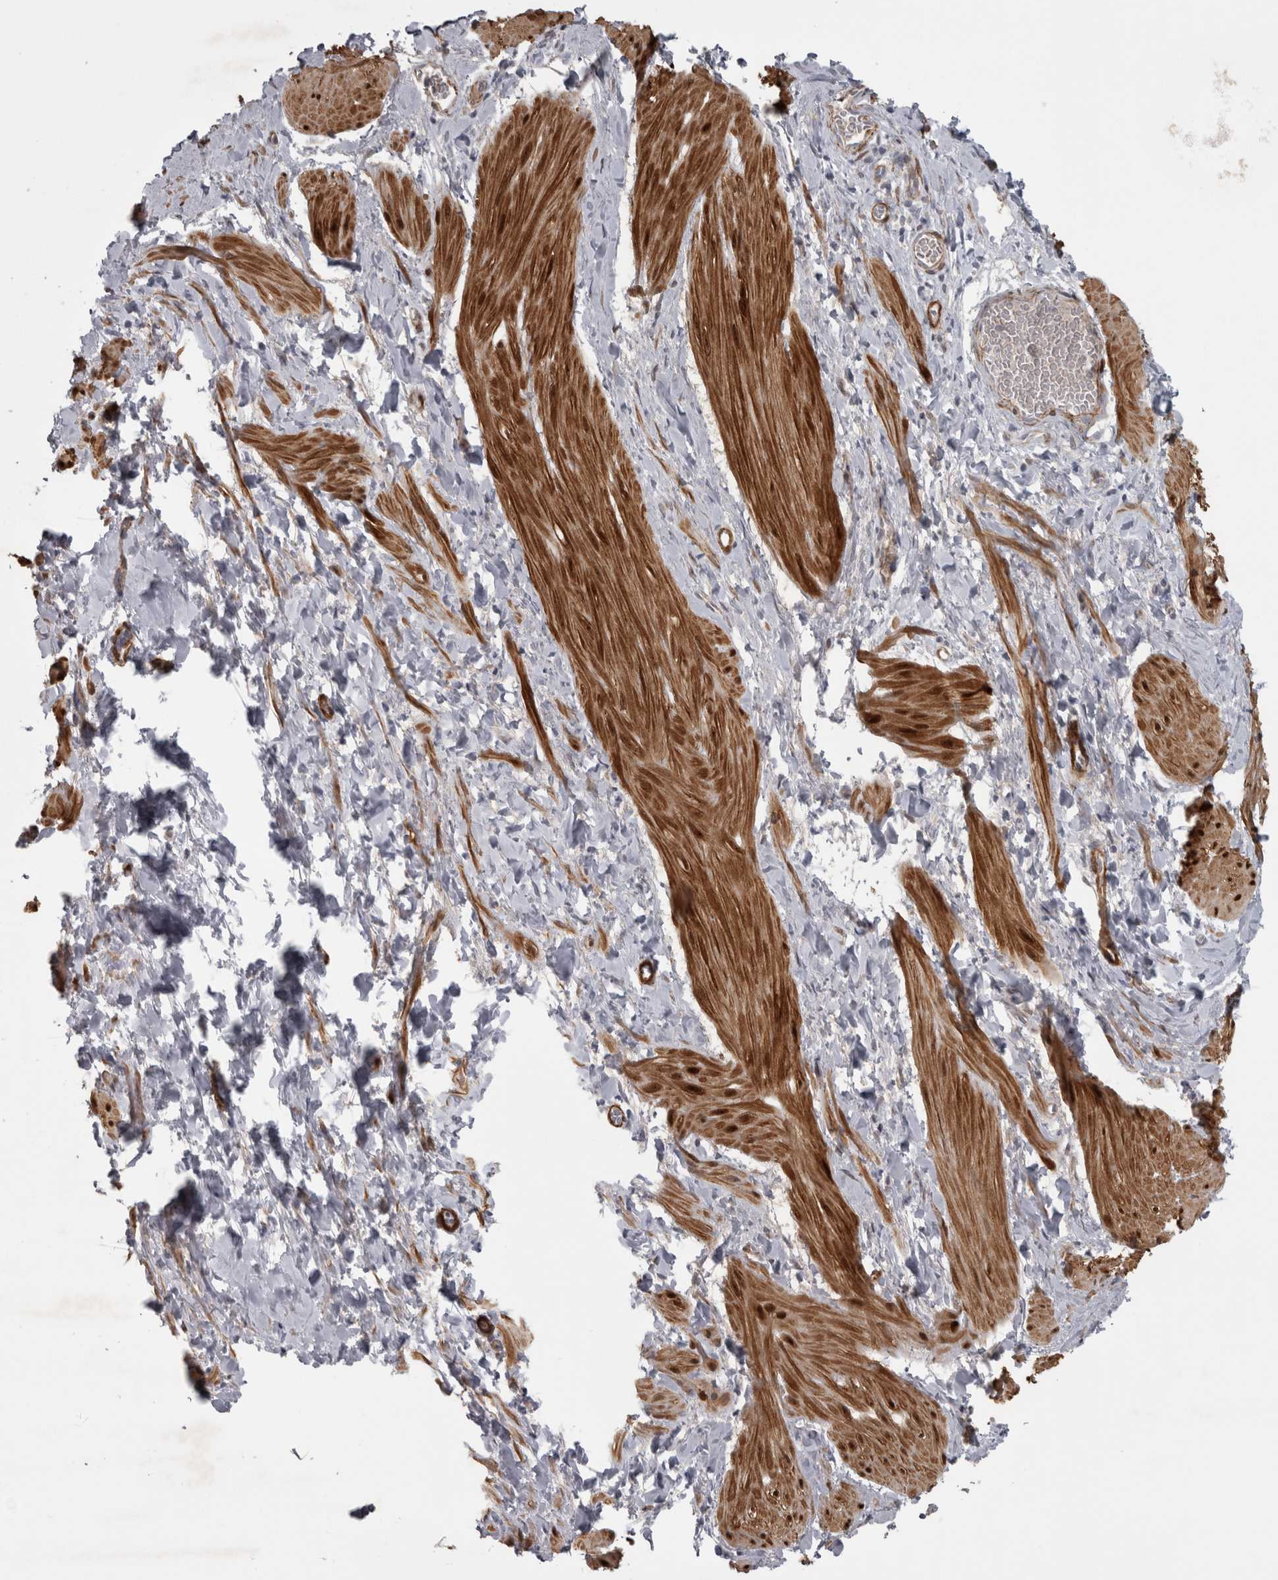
{"staining": {"intensity": "strong", "quantity": ">75%", "location": "cytoplasmic/membranous,nuclear"}, "tissue": "smooth muscle", "cell_type": "Smooth muscle cells", "image_type": "normal", "snomed": [{"axis": "morphology", "description": "Normal tissue, NOS"}, {"axis": "topography", "description": "Smooth muscle"}], "caption": "Smooth muscle cells reveal high levels of strong cytoplasmic/membranous,nuclear staining in about >75% of cells in unremarkable smooth muscle. Using DAB (3,3'-diaminobenzidine) (brown) and hematoxylin (blue) stains, captured at high magnification using brightfield microscopy.", "gene": "PPP1R12B", "patient": {"sex": "male", "age": 16}}